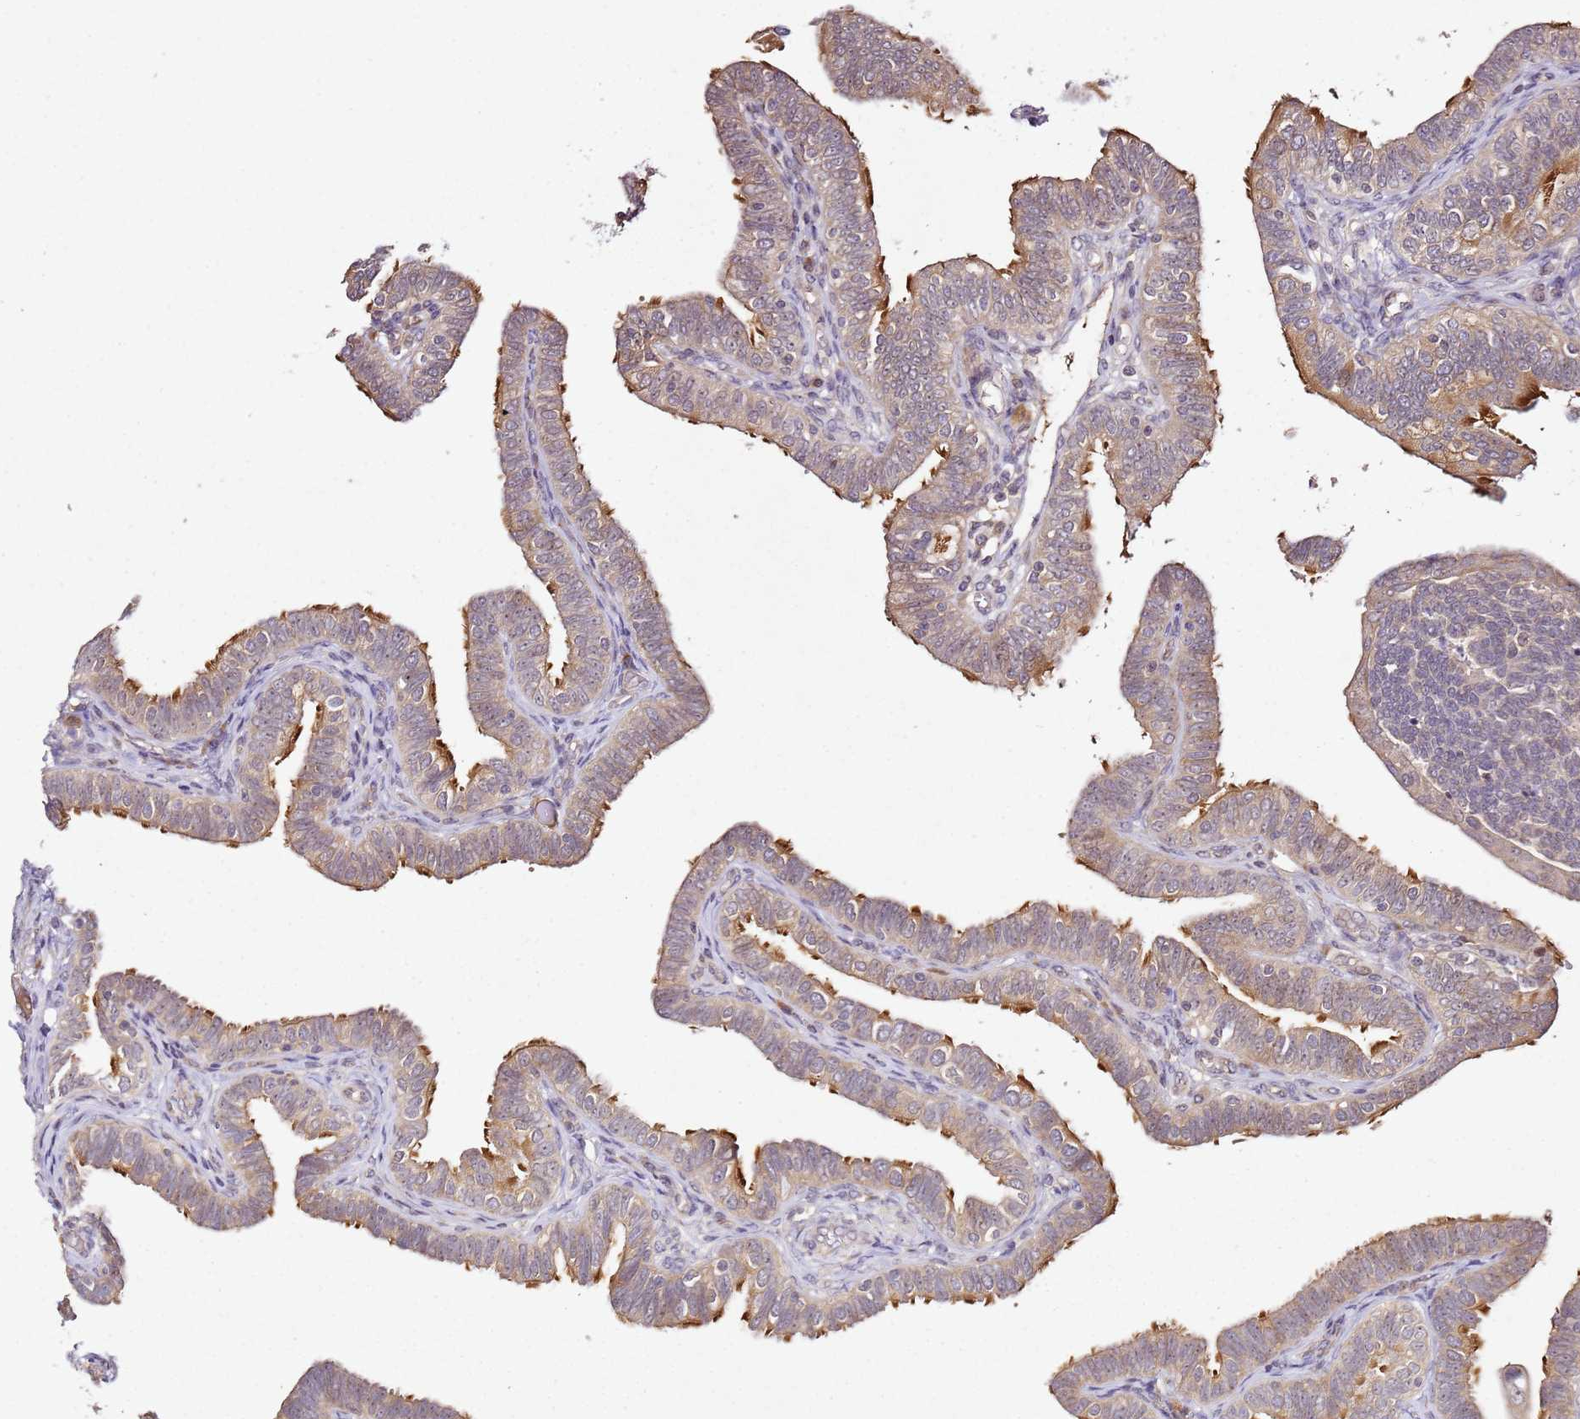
{"staining": {"intensity": "moderate", "quantity": ">75%", "location": "cytoplasmic/membranous"}, "tissue": "fallopian tube", "cell_type": "Glandular cells", "image_type": "normal", "snomed": [{"axis": "morphology", "description": "Normal tissue, NOS"}, {"axis": "topography", "description": "Fallopian tube"}], "caption": "An immunohistochemistry (IHC) photomicrograph of unremarkable tissue is shown. Protein staining in brown labels moderate cytoplasmic/membranous positivity in fallopian tube within glandular cells.", "gene": "DDX27", "patient": {"sex": "female", "age": 39}}